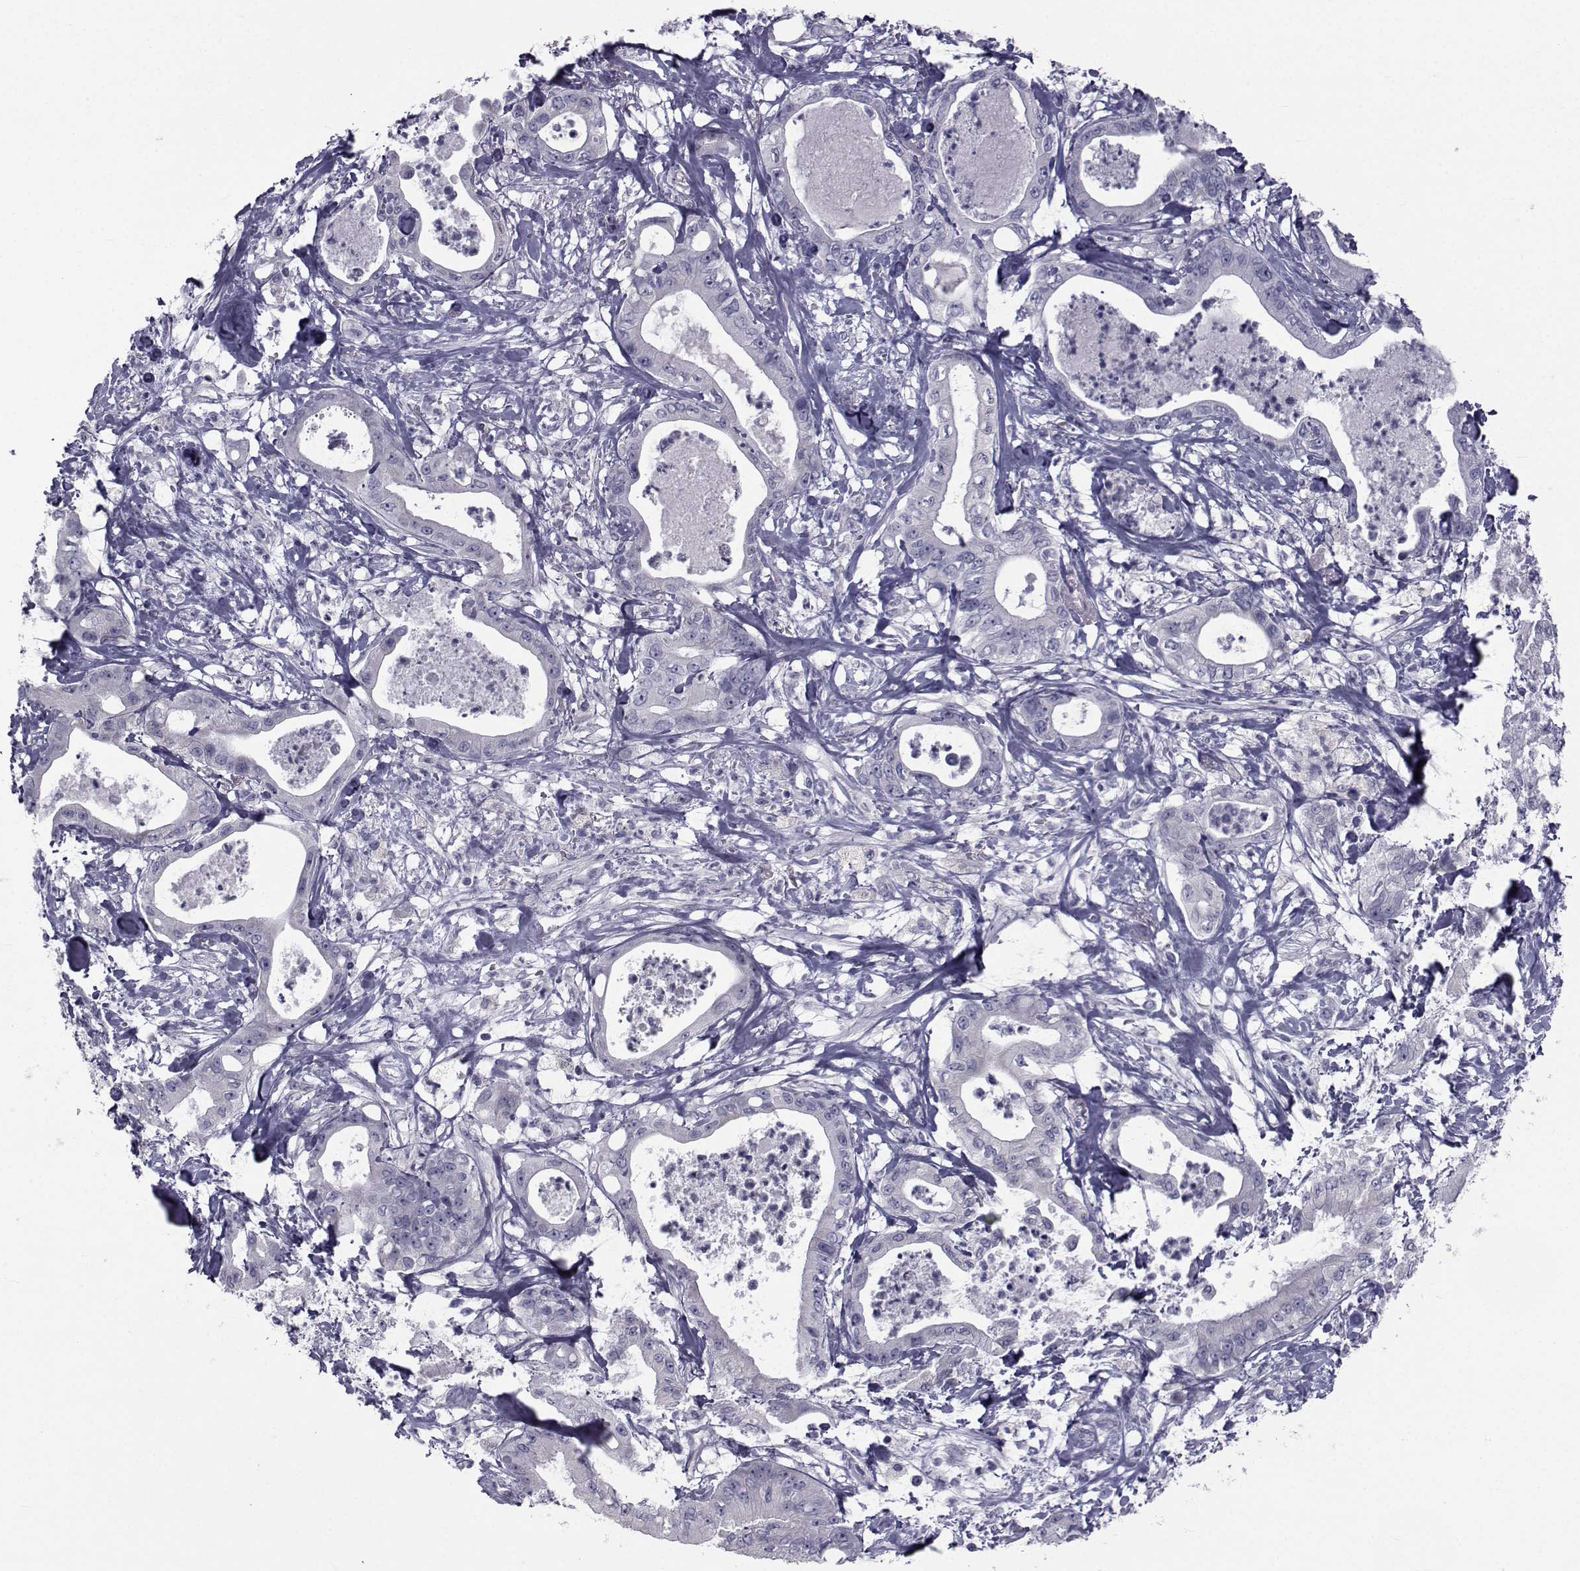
{"staining": {"intensity": "negative", "quantity": "none", "location": "none"}, "tissue": "pancreatic cancer", "cell_type": "Tumor cells", "image_type": "cancer", "snomed": [{"axis": "morphology", "description": "Adenocarcinoma, NOS"}, {"axis": "topography", "description": "Pancreas"}], "caption": "High power microscopy micrograph of an immunohistochemistry histopathology image of pancreatic adenocarcinoma, revealing no significant staining in tumor cells.", "gene": "FDXR", "patient": {"sex": "male", "age": 71}}